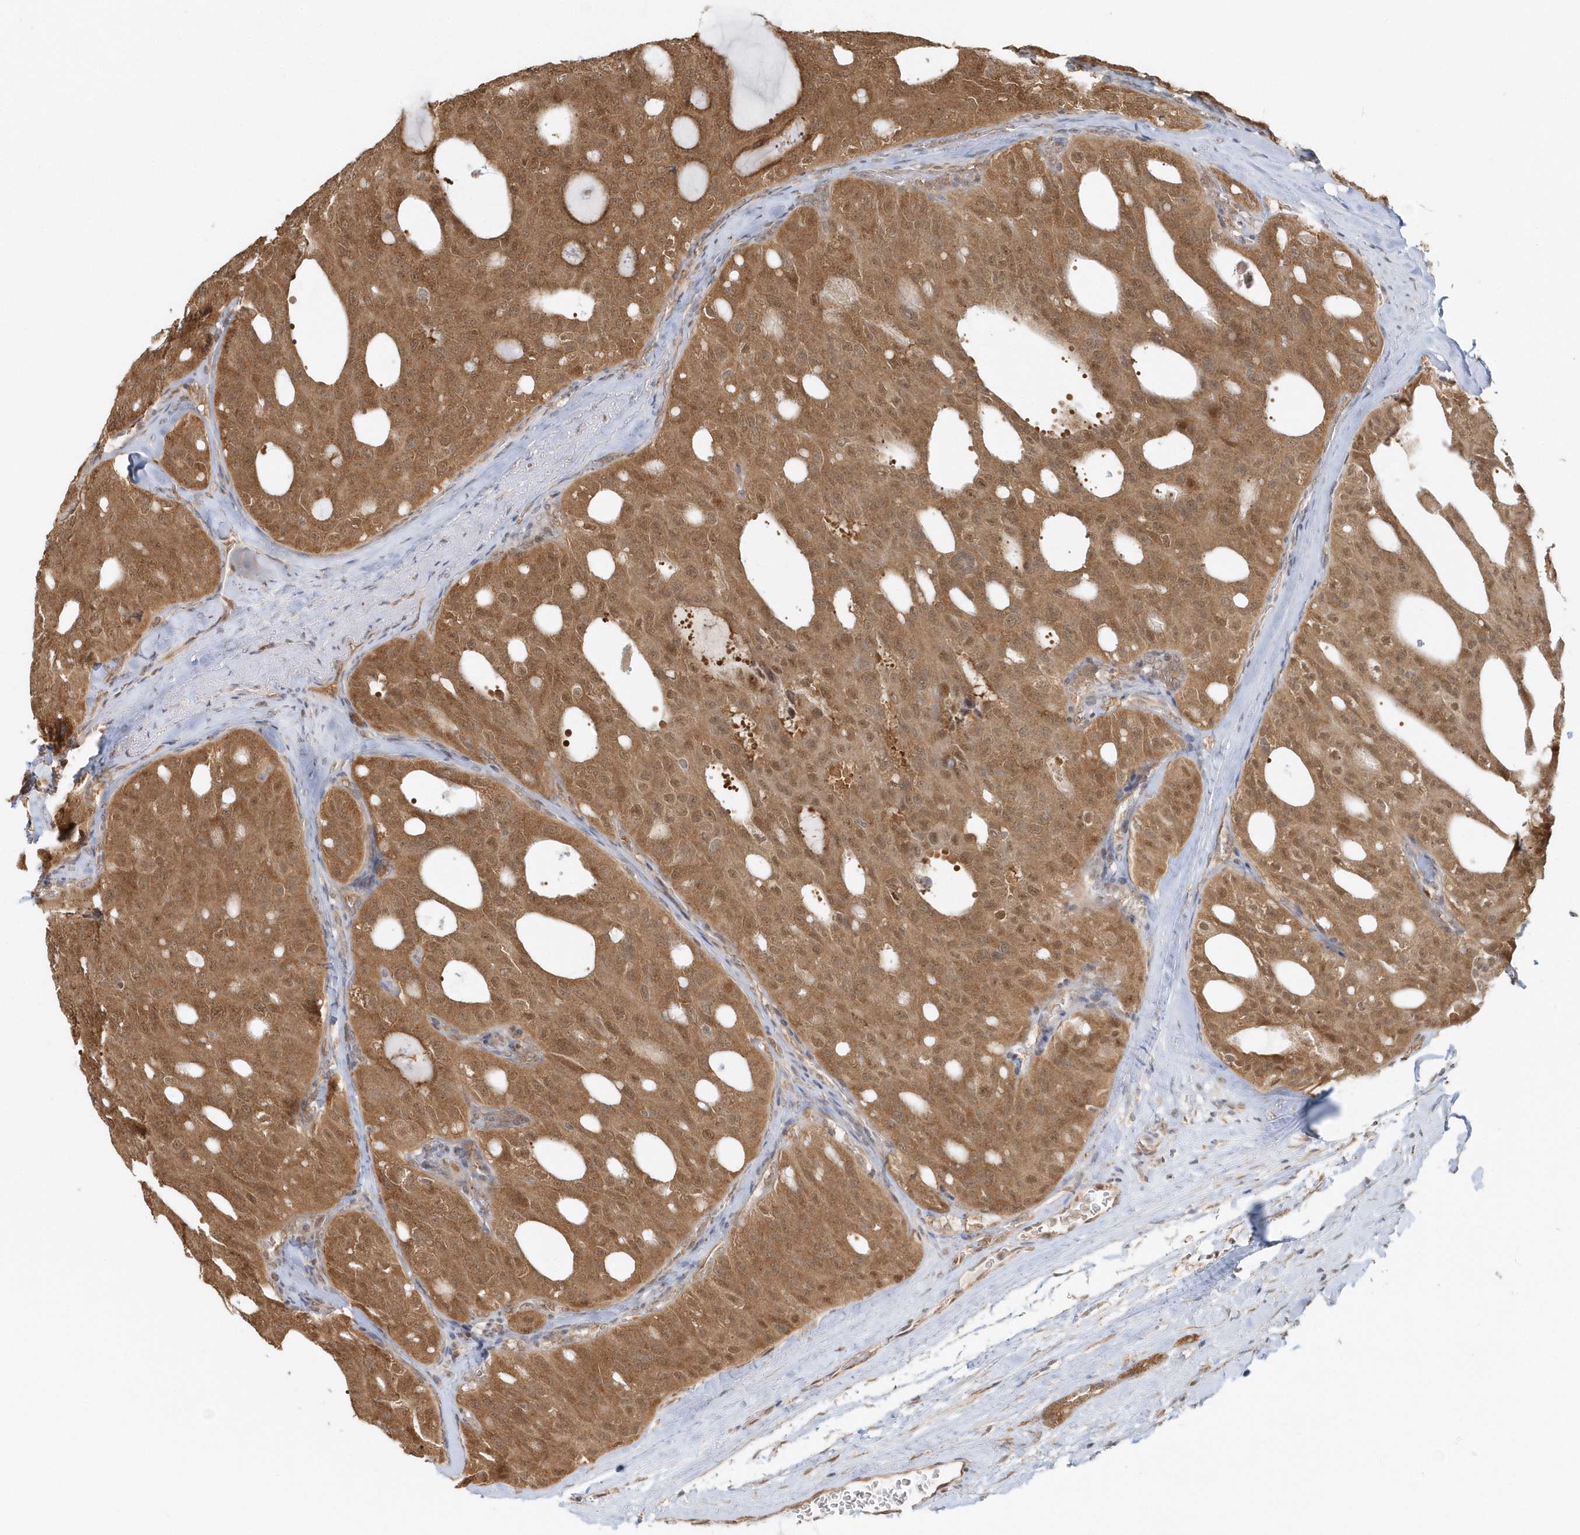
{"staining": {"intensity": "moderate", "quantity": ">75%", "location": "cytoplasmic/membranous,nuclear"}, "tissue": "thyroid cancer", "cell_type": "Tumor cells", "image_type": "cancer", "snomed": [{"axis": "morphology", "description": "Follicular adenoma carcinoma, NOS"}, {"axis": "topography", "description": "Thyroid gland"}], "caption": "Tumor cells display moderate cytoplasmic/membranous and nuclear staining in approximately >75% of cells in thyroid follicular adenoma carcinoma. (DAB IHC with brightfield microscopy, high magnification).", "gene": "PSMD6", "patient": {"sex": "male", "age": 75}}